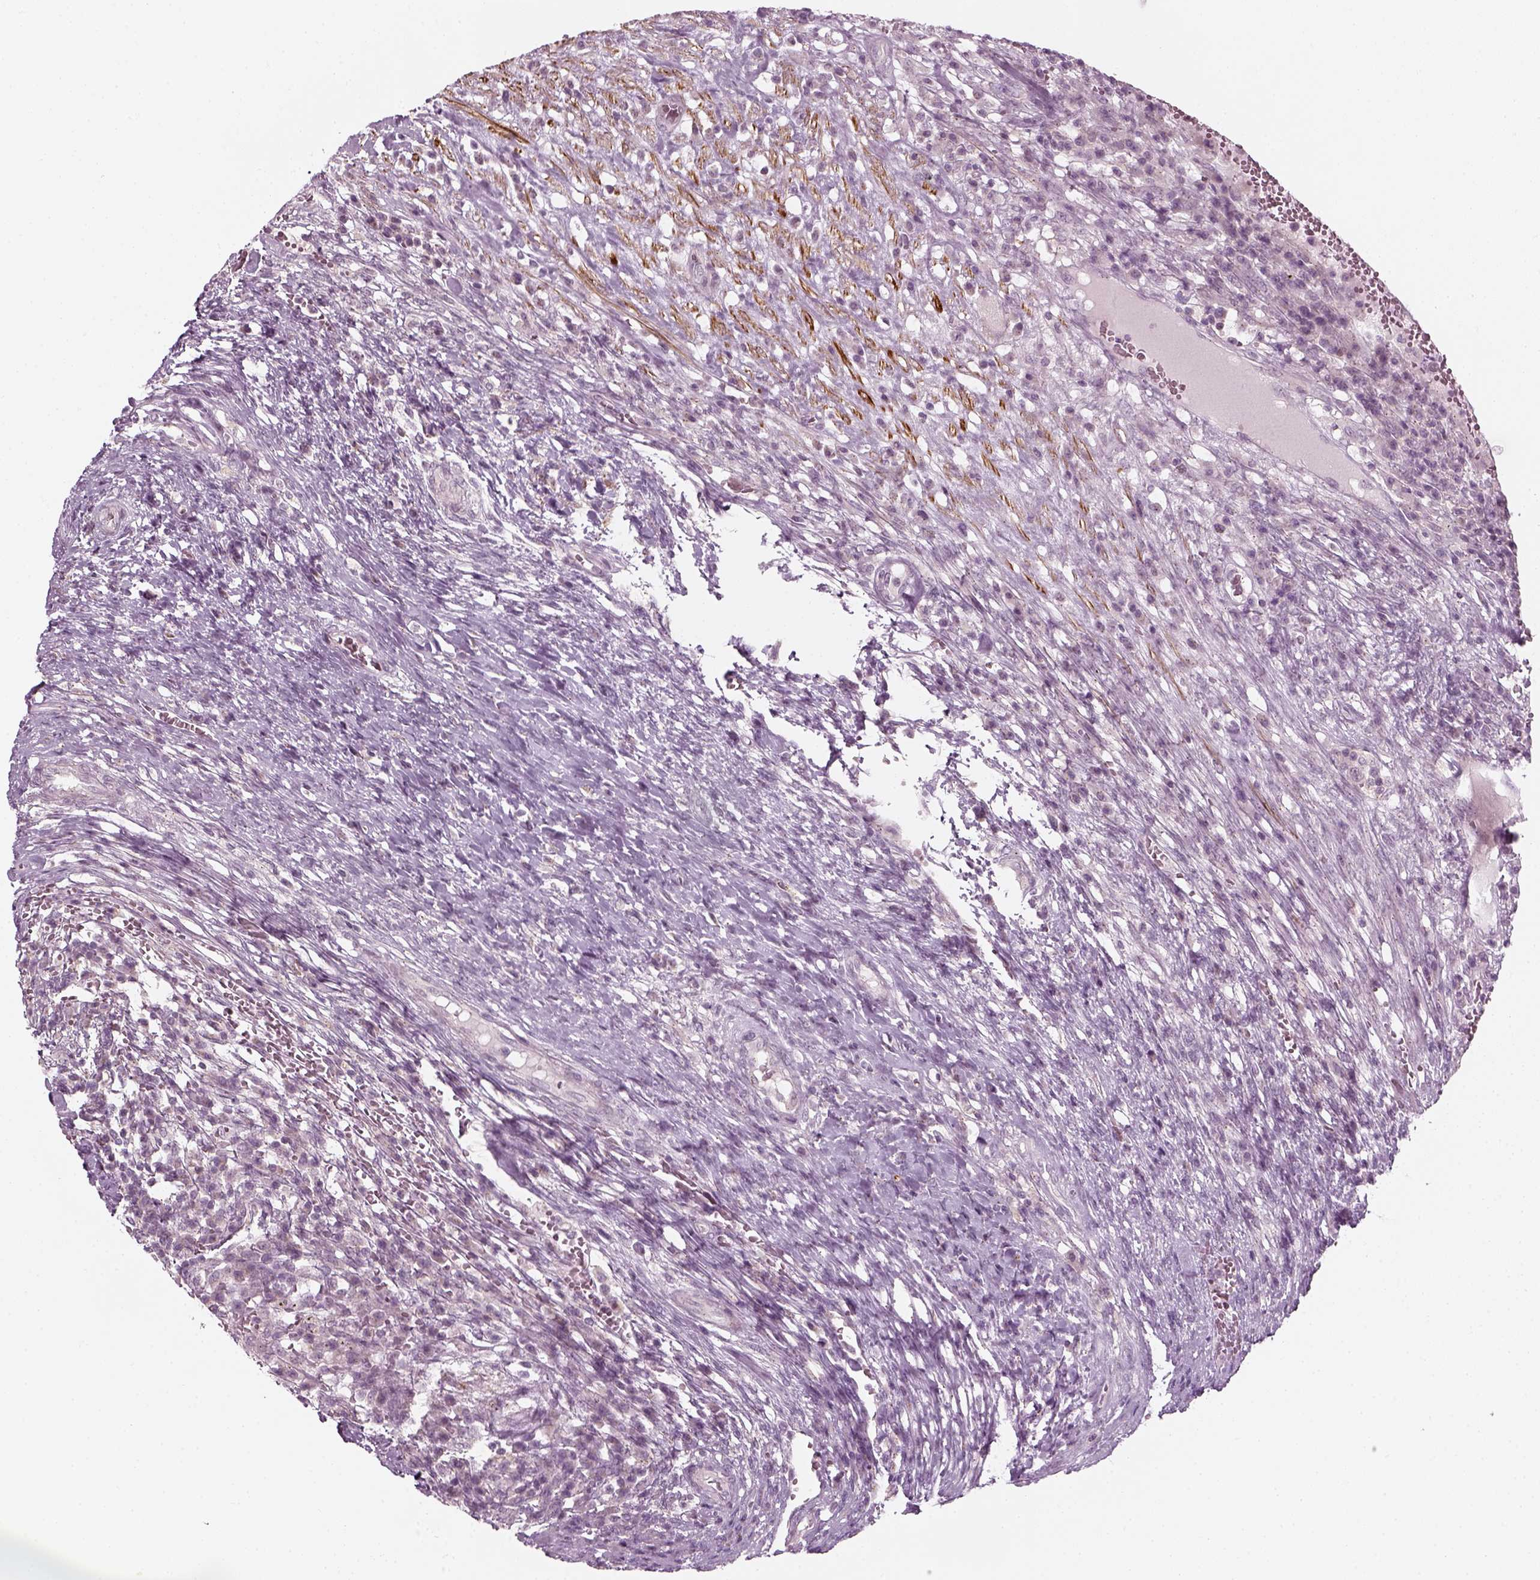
{"staining": {"intensity": "negative", "quantity": "none", "location": "none"}, "tissue": "testis cancer", "cell_type": "Tumor cells", "image_type": "cancer", "snomed": [{"axis": "morphology", "description": "Carcinoma, Embryonal, NOS"}, {"axis": "topography", "description": "Testis"}], "caption": "This is an immunohistochemistry photomicrograph of human embryonal carcinoma (testis). There is no expression in tumor cells.", "gene": "MLIP", "patient": {"sex": "male", "age": 26}}